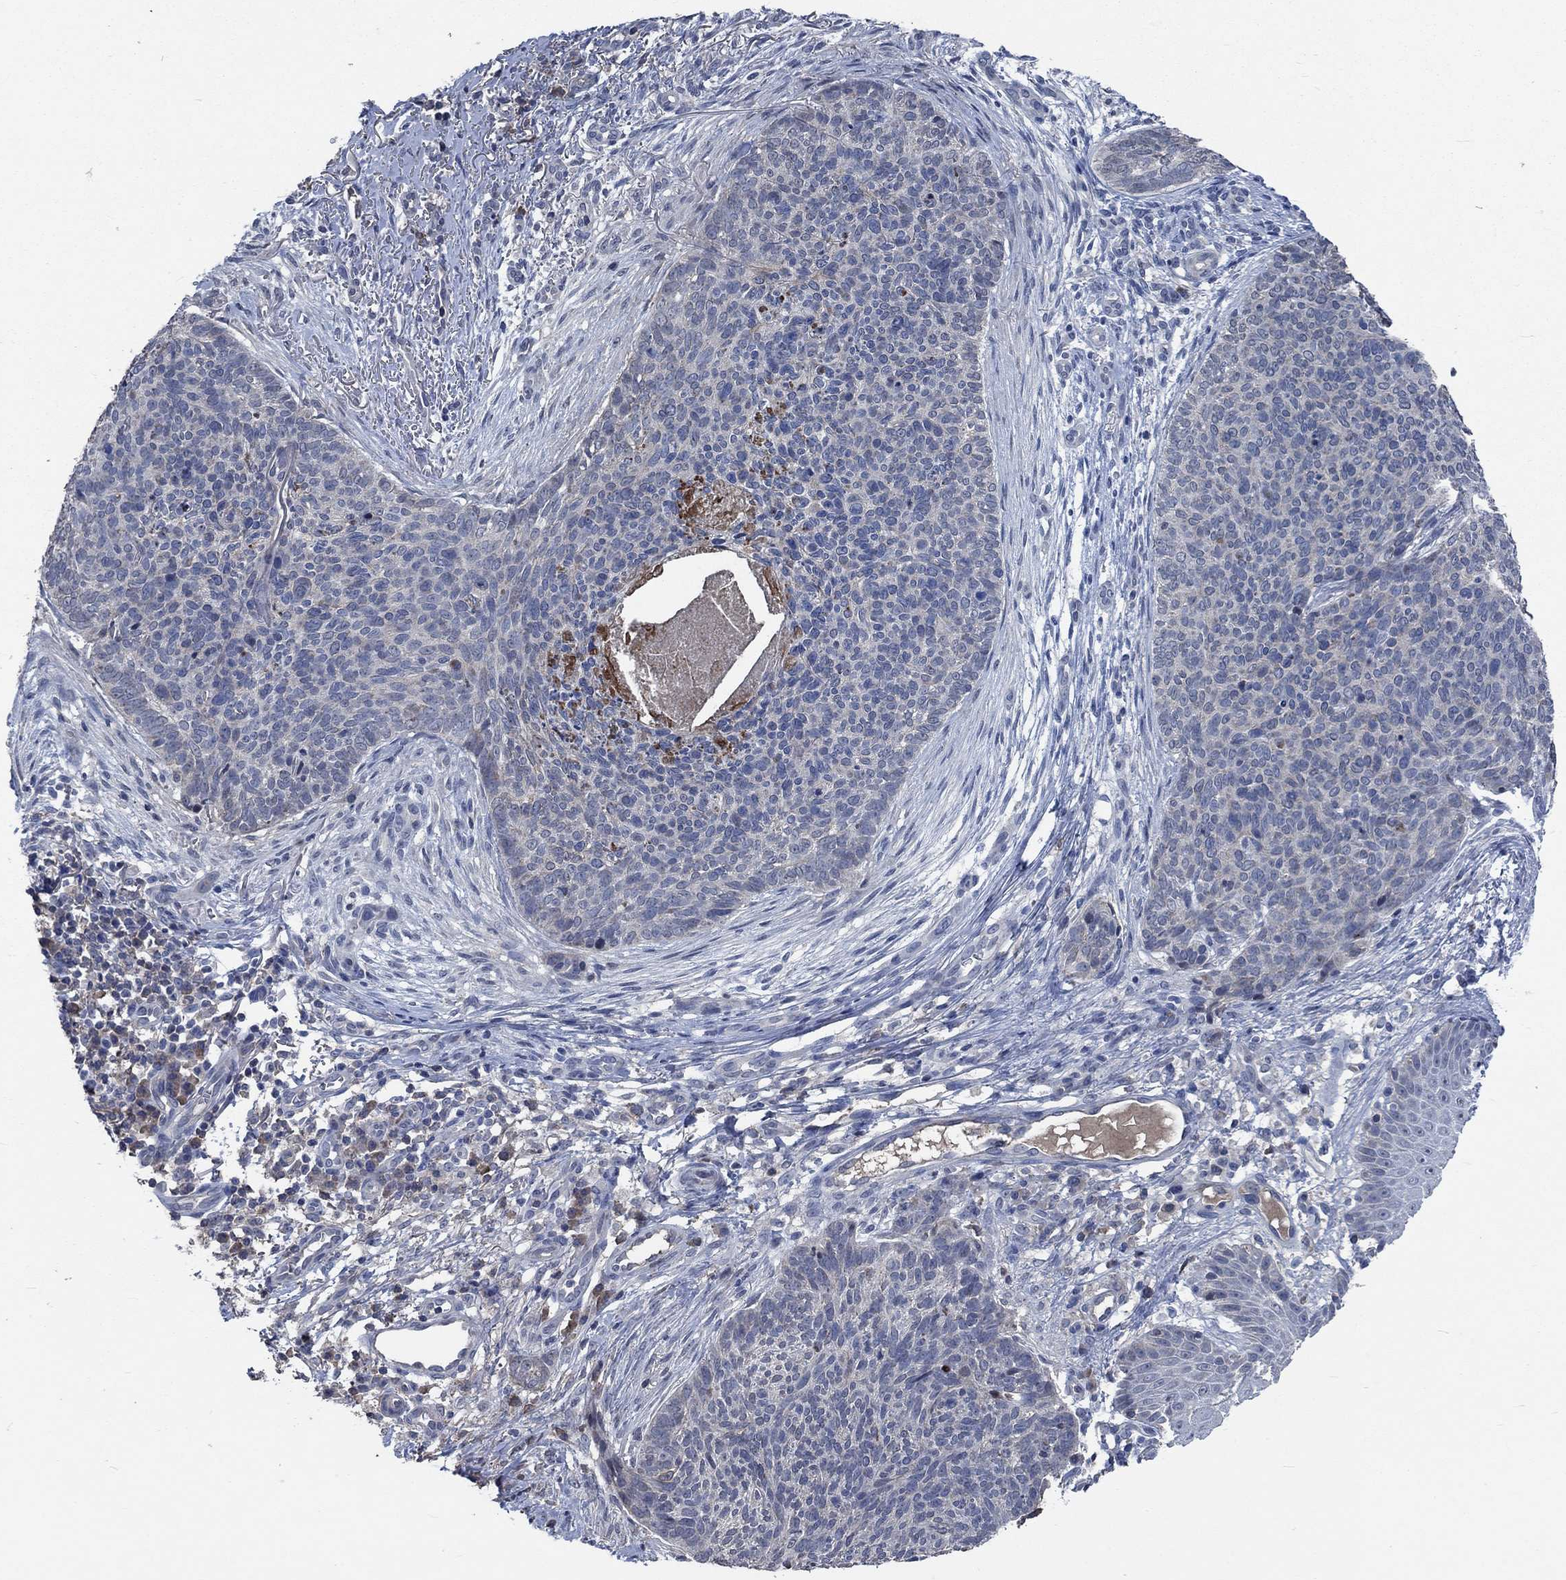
{"staining": {"intensity": "negative", "quantity": "none", "location": "none"}, "tissue": "skin cancer", "cell_type": "Tumor cells", "image_type": "cancer", "snomed": [{"axis": "morphology", "description": "Basal cell carcinoma"}, {"axis": "topography", "description": "Skin"}], "caption": "Immunohistochemical staining of skin cancer reveals no significant expression in tumor cells. (Brightfield microscopy of DAB immunohistochemistry at high magnification).", "gene": "OBSCN", "patient": {"sex": "male", "age": 64}}